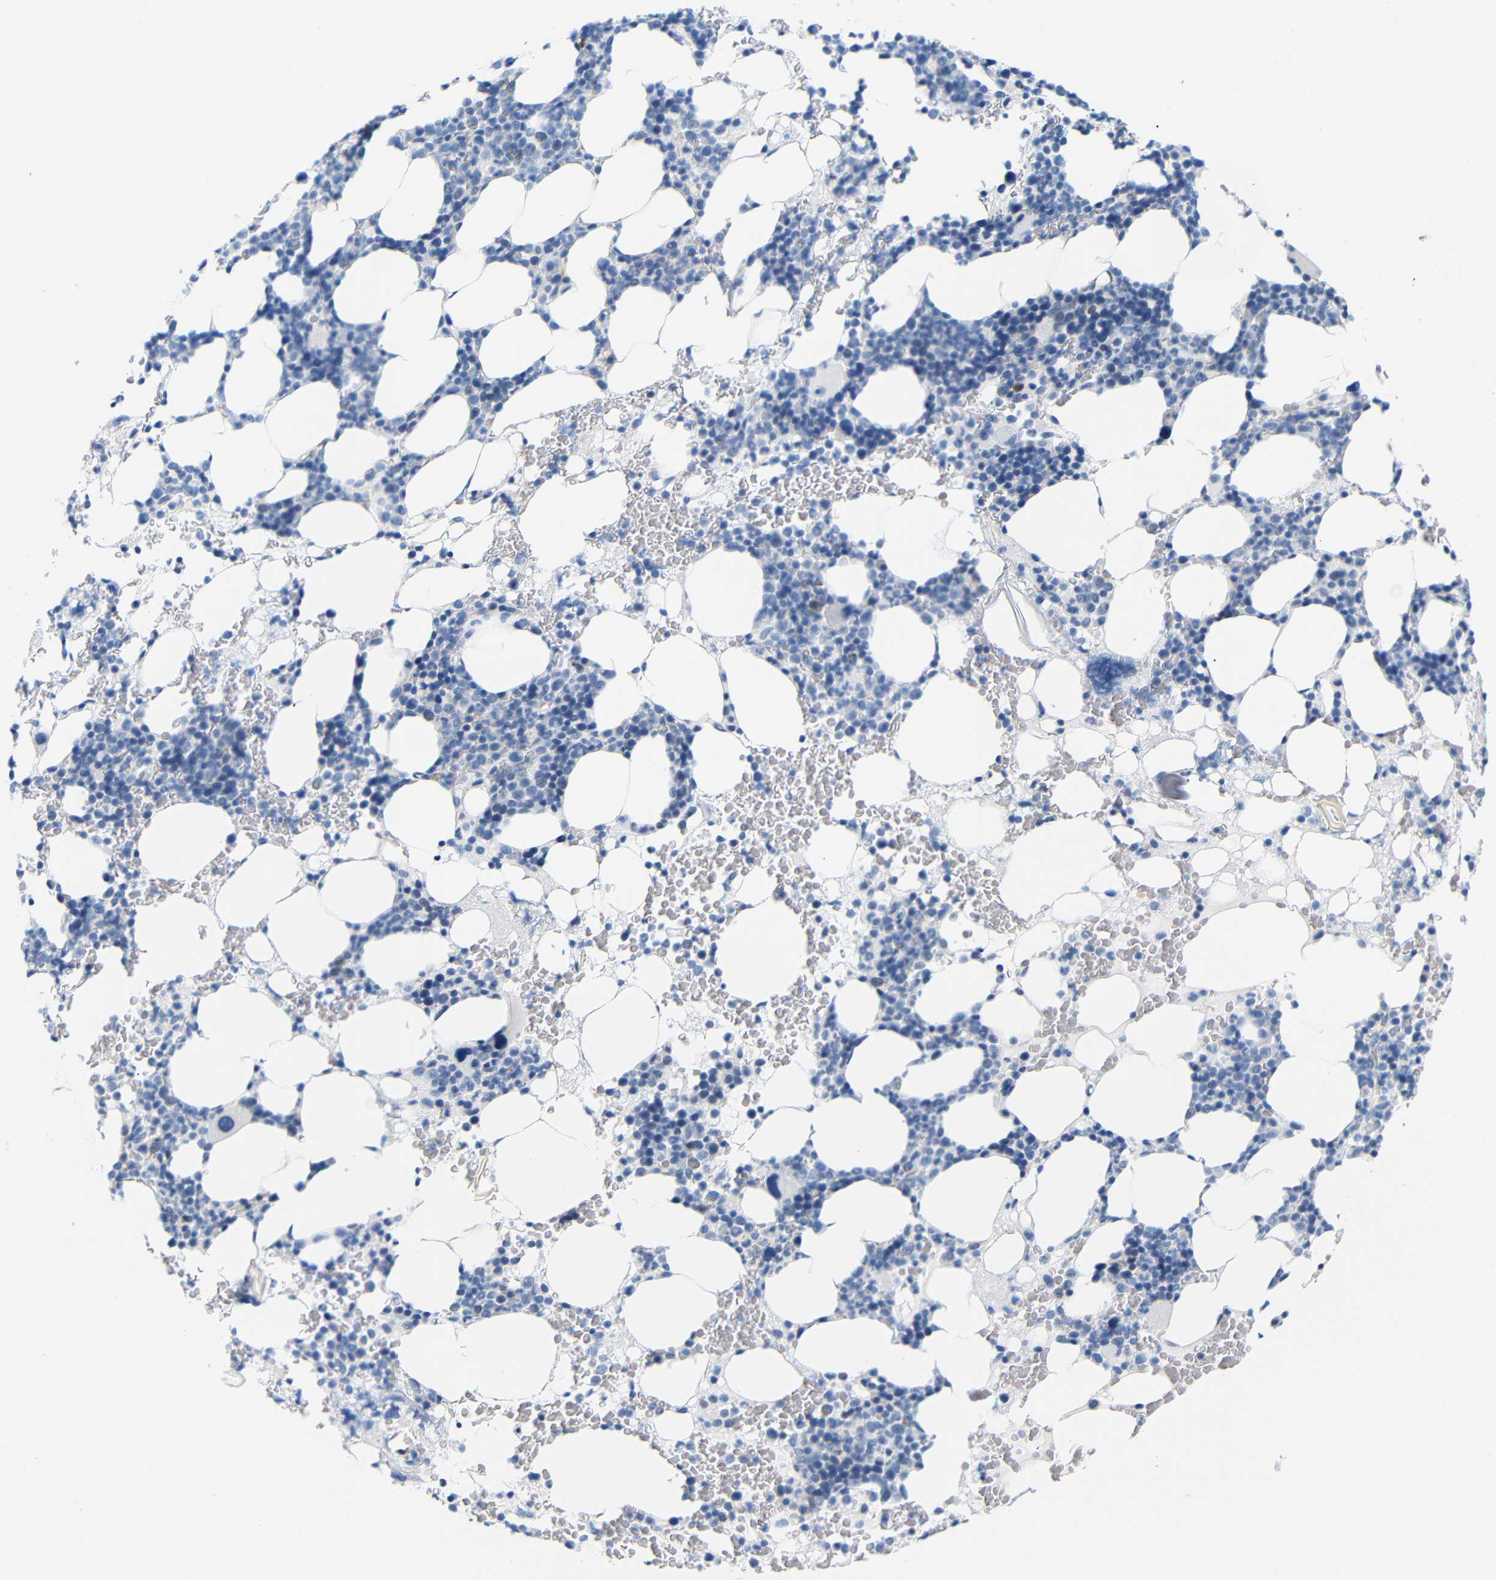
{"staining": {"intensity": "negative", "quantity": "none", "location": "none"}, "tissue": "bone marrow", "cell_type": "Hematopoietic cells", "image_type": "normal", "snomed": [{"axis": "morphology", "description": "Normal tissue, NOS"}, {"axis": "morphology", "description": "Inflammation, NOS"}, {"axis": "topography", "description": "Bone marrow"}], "caption": "A high-resolution image shows IHC staining of normal bone marrow, which shows no significant staining in hematopoietic cells.", "gene": "MT1A", "patient": {"sex": "female", "age": 84}}